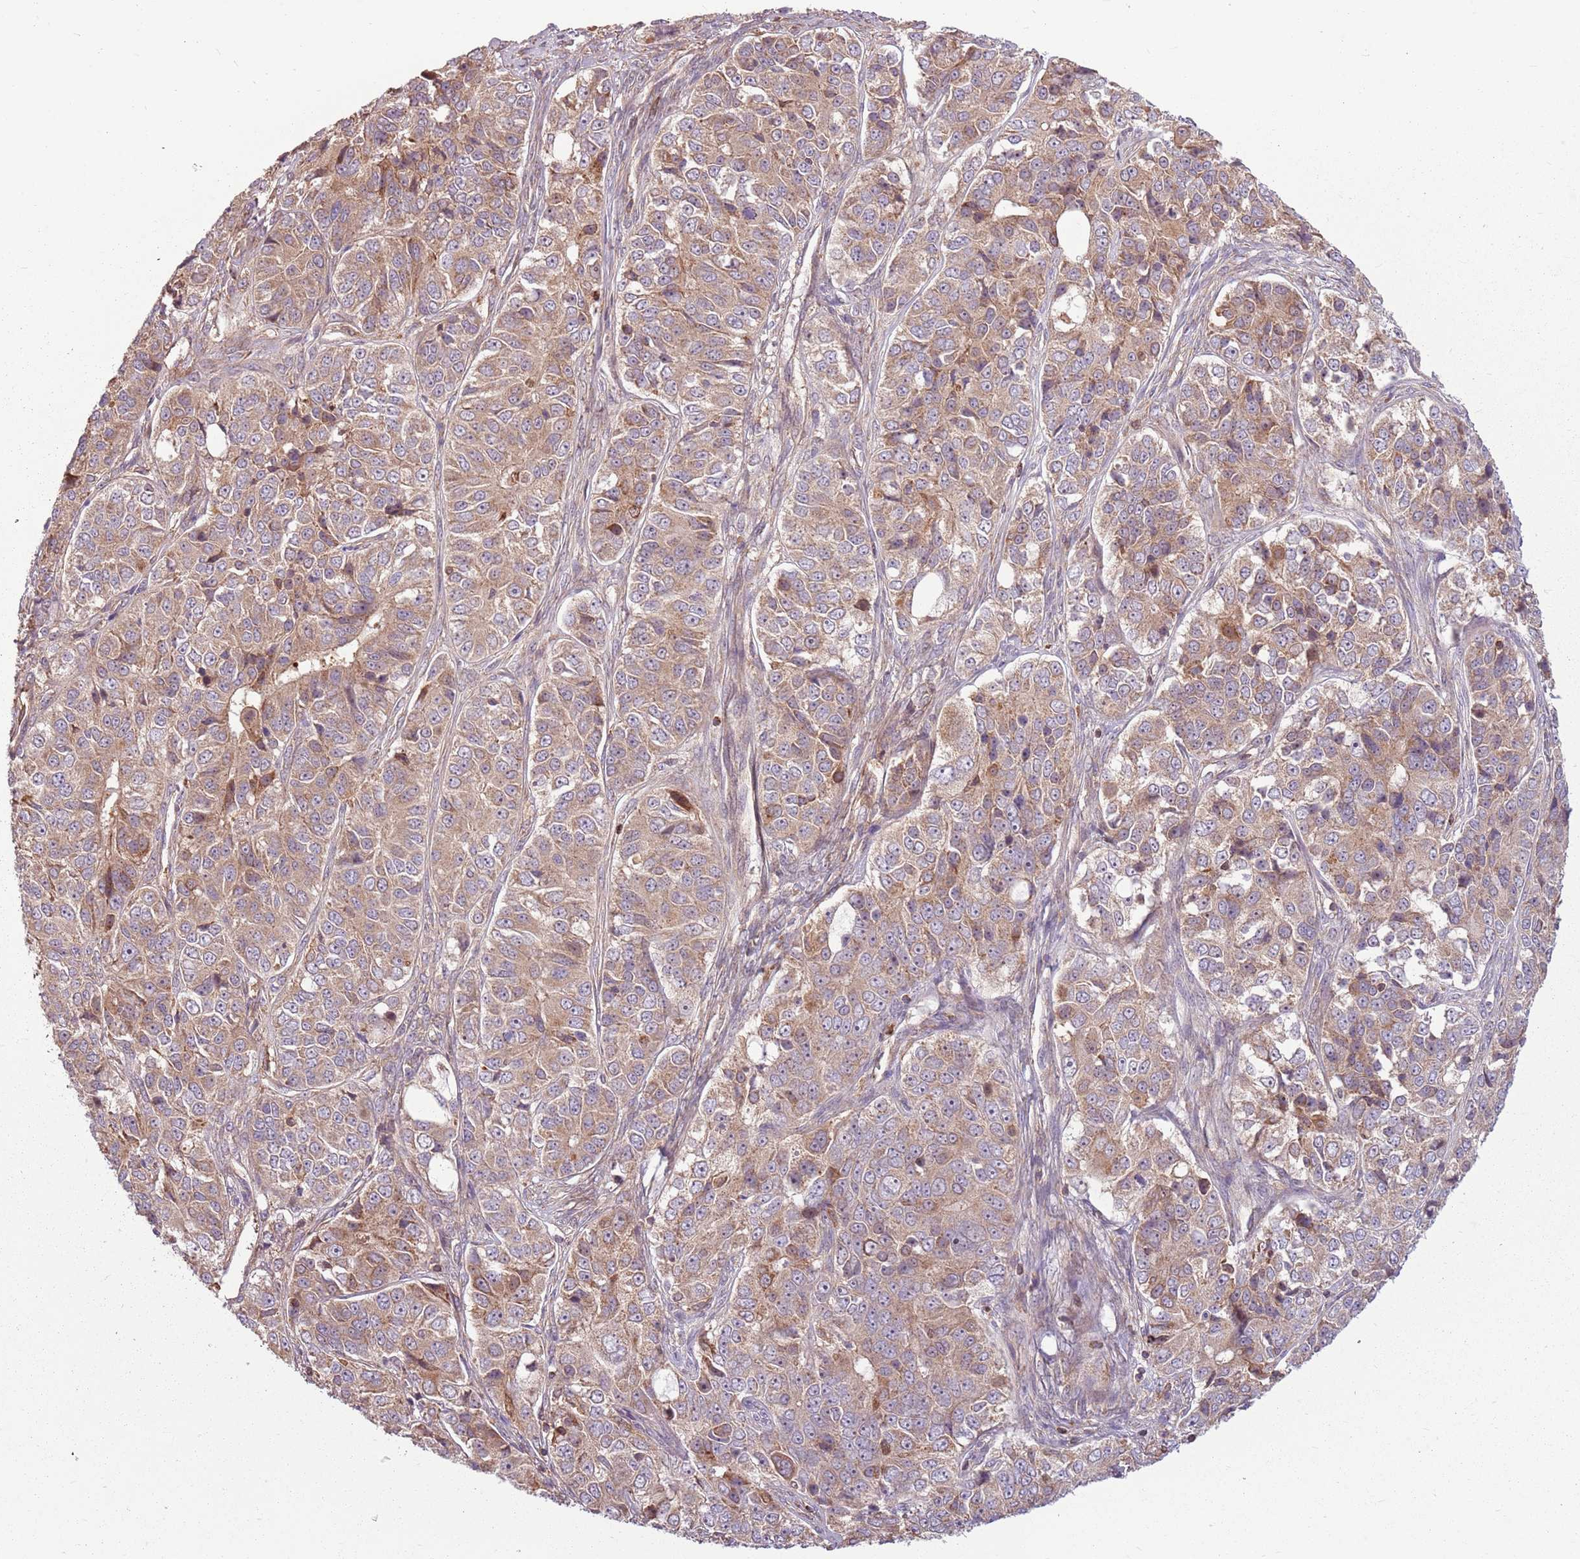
{"staining": {"intensity": "weak", "quantity": ">75%", "location": "cytoplasmic/membranous"}, "tissue": "ovarian cancer", "cell_type": "Tumor cells", "image_type": "cancer", "snomed": [{"axis": "morphology", "description": "Carcinoma, endometroid"}, {"axis": "topography", "description": "Ovary"}], "caption": "Approximately >75% of tumor cells in human ovarian cancer (endometroid carcinoma) demonstrate weak cytoplasmic/membranous protein staining as visualized by brown immunohistochemical staining.", "gene": "RPL21", "patient": {"sex": "female", "age": 51}}